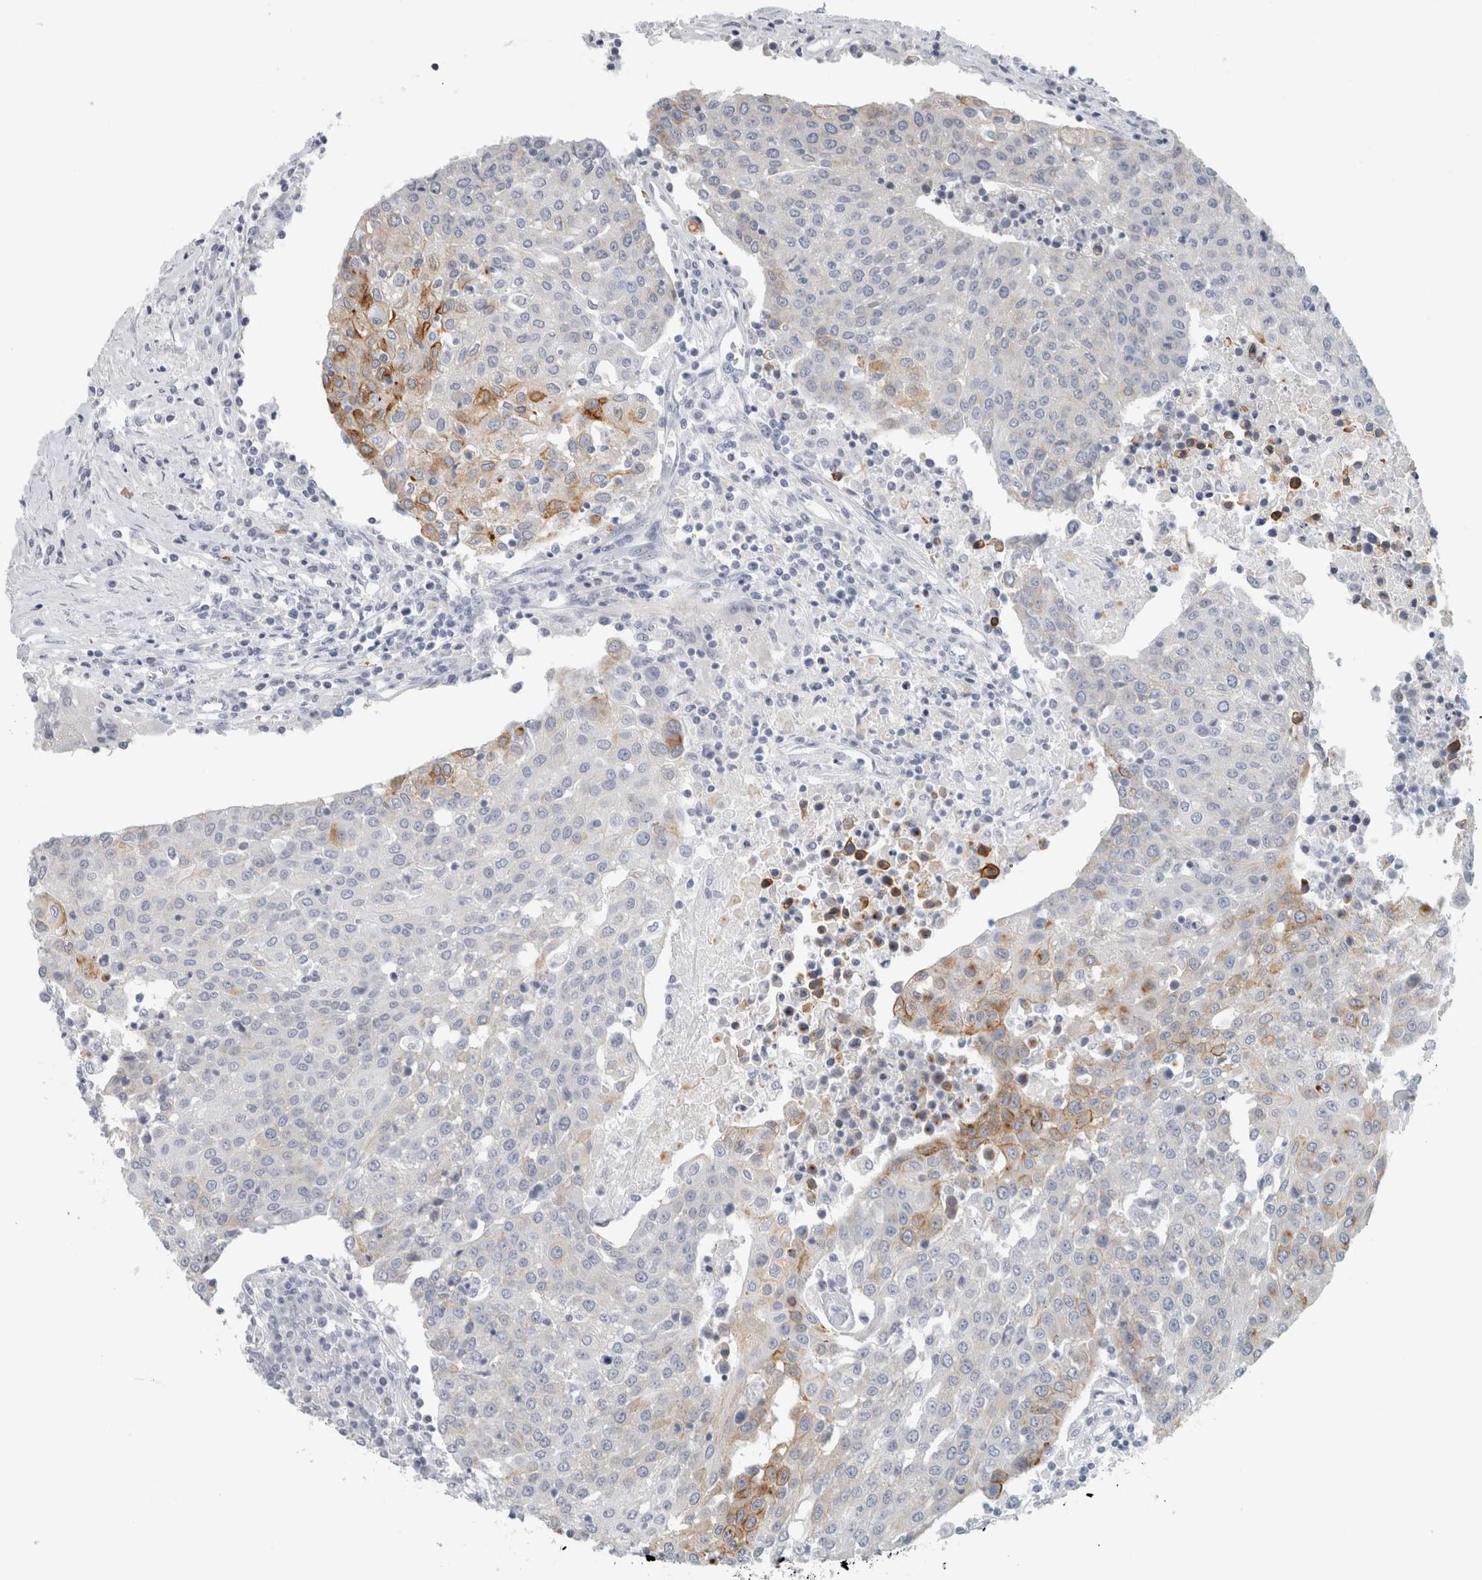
{"staining": {"intensity": "moderate", "quantity": "<25%", "location": "cytoplasmic/membranous"}, "tissue": "urothelial cancer", "cell_type": "Tumor cells", "image_type": "cancer", "snomed": [{"axis": "morphology", "description": "Urothelial carcinoma, High grade"}, {"axis": "topography", "description": "Urinary bladder"}], "caption": "Urothelial carcinoma (high-grade) was stained to show a protein in brown. There is low levels of moderate cytoplasmic/membranous positivity in approximately <25% of tumor cells.", "gene": "SLC28A3", "patient": {"sex": "female", "age": 85}}